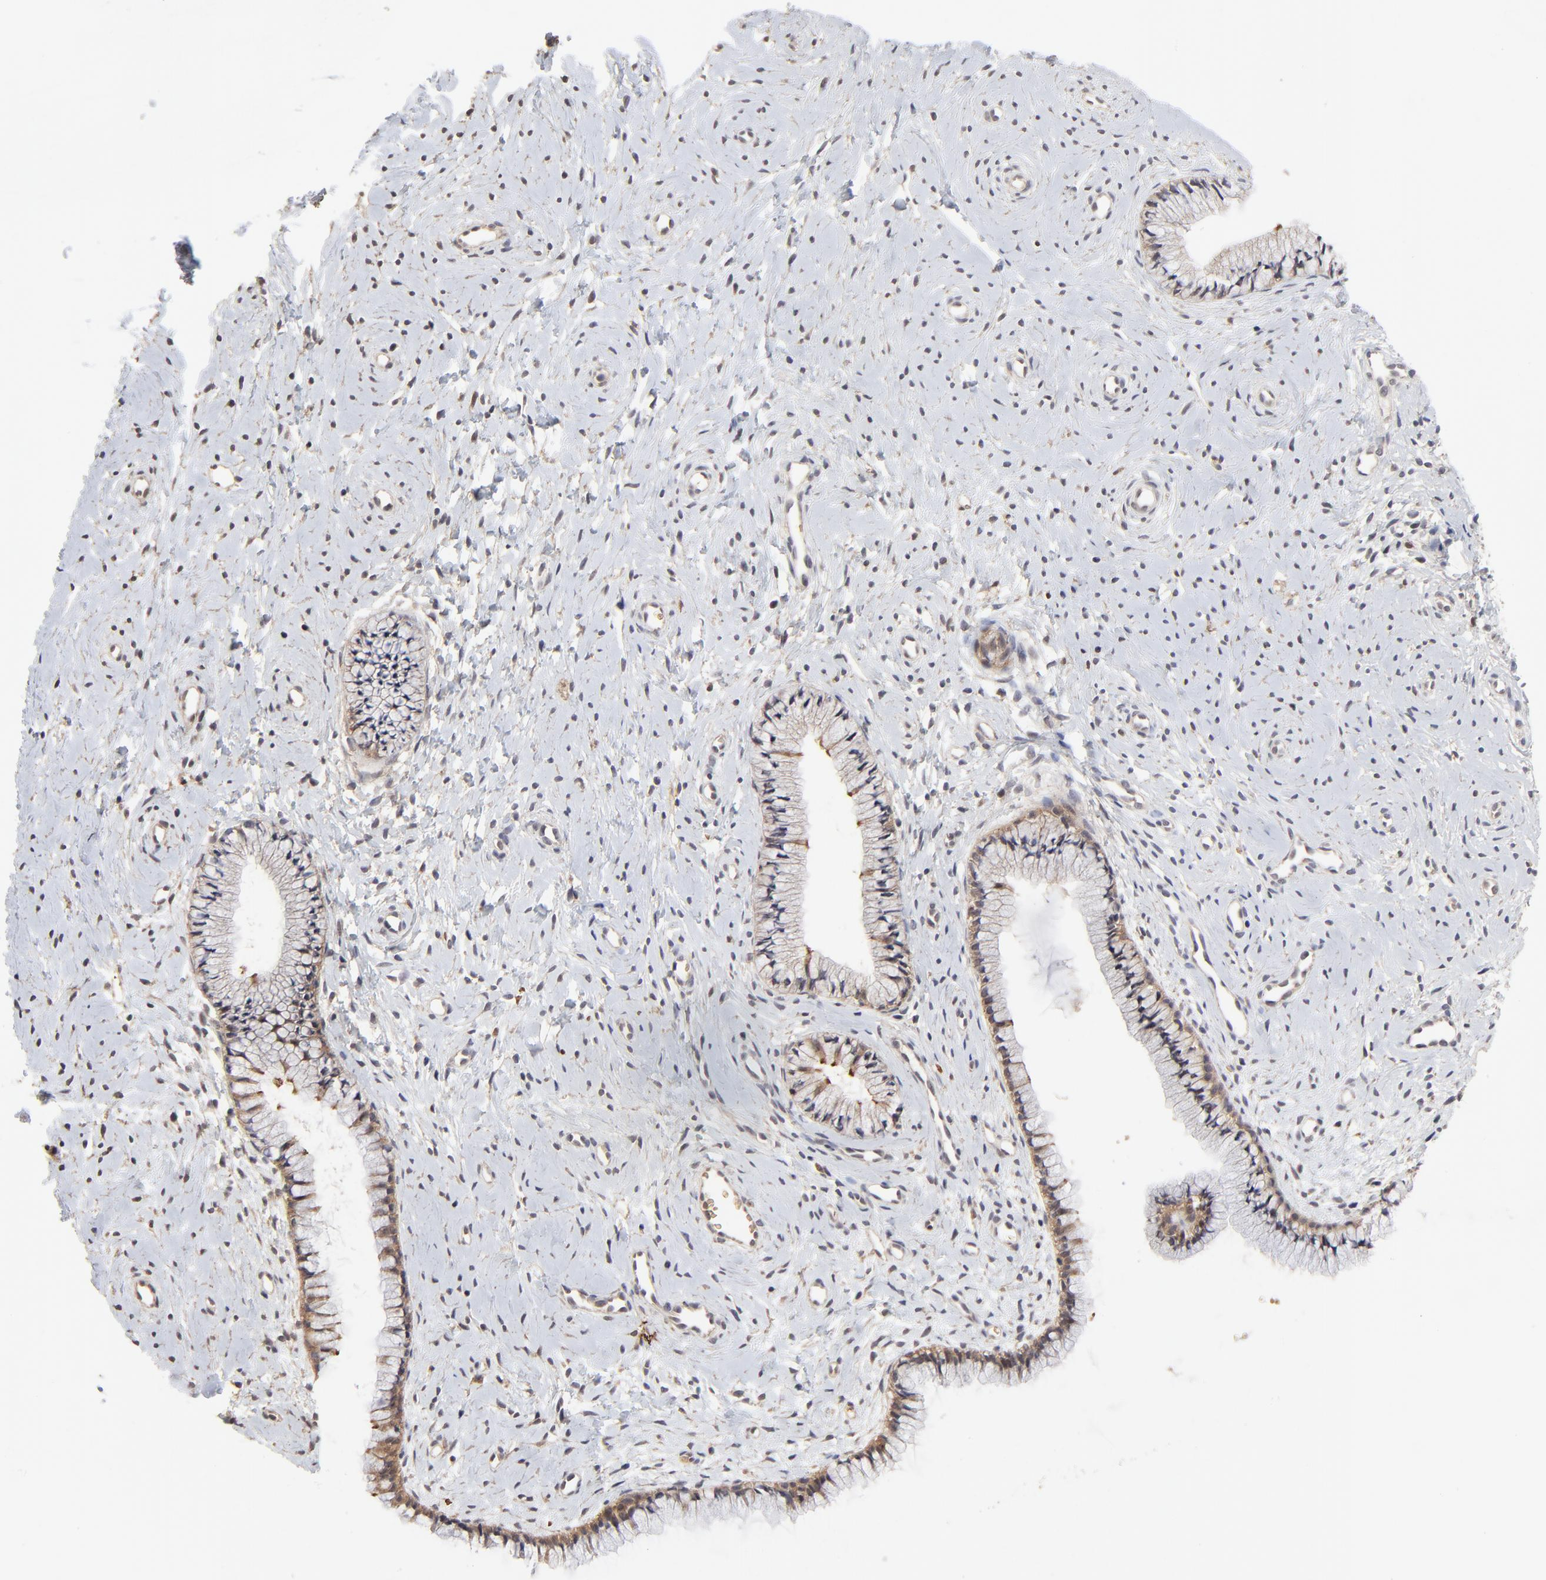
{"staining": {"intensity": "moderate", "quantity": ">75%", "location": "cytoplasmic/membranous"}, "tissue": "cervix", "cell_type": "Glandular cells", "image_type": "normal", "snomed": [{"axis": "morphology", "description": "Normal tissue, NOS"}, {"axis": "topography", "description": "Cervix"}], "caption": "The photomicrograph reveals a brown stain indicating the presence of a protein in the cytoplasmic/membranous of glandular cells in cervix.", "gene": "FRMD8", "patient": {"sex": "female", "age": 46}}